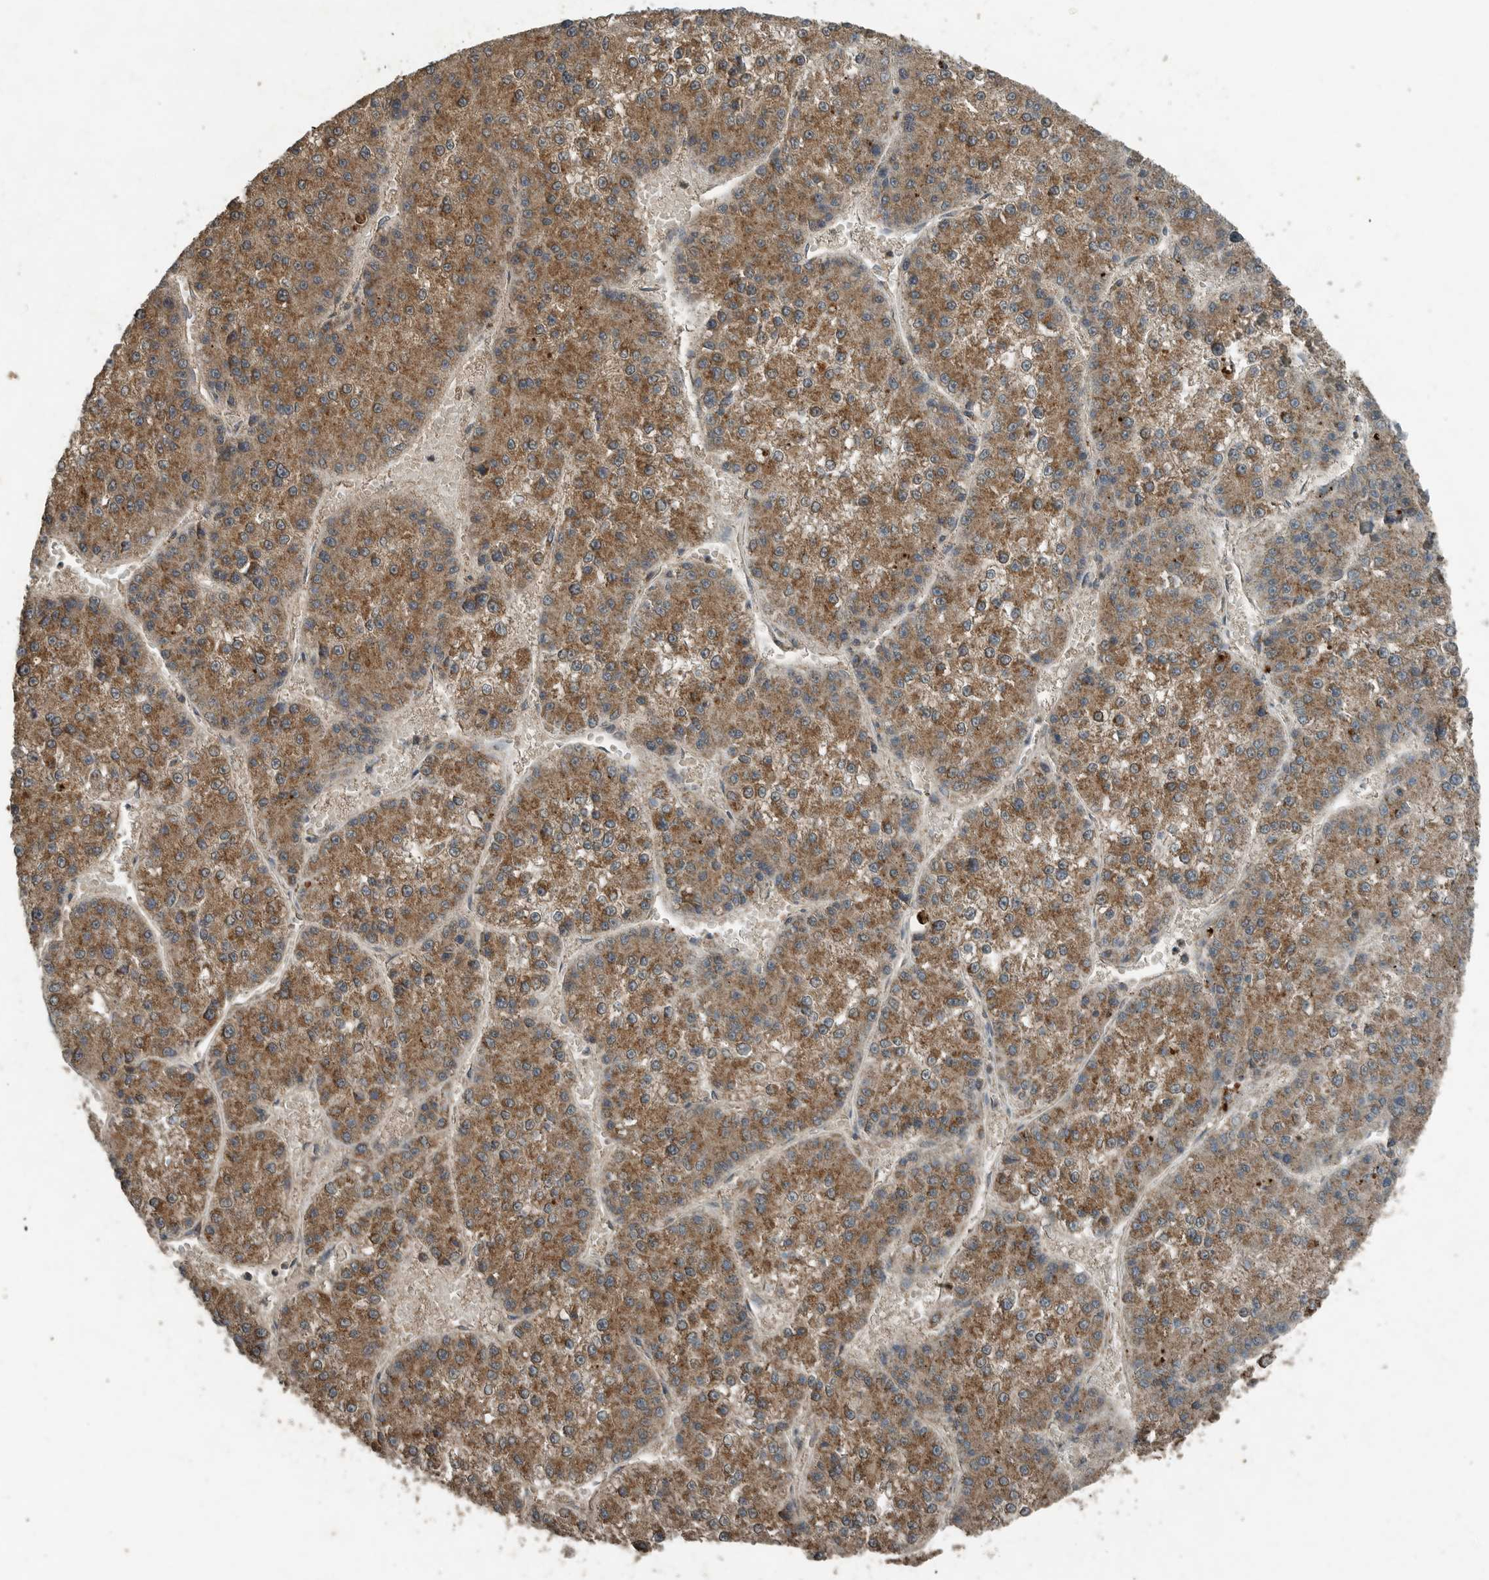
{"staining": {"intensity": "moderate", "quantity": ">75%", "location": "cytoplasmic/membranous"}, "tissue": "liver cancer", "cell_type": "Tumor cells", "image_type": "cancer", "snomed": [{"axis": "morphology", "description": "Carcinoma, Hepatocellular, NOS"}, {"axis": "topography", "description": "Liver"}], "caption": "This micrograph shows immunohistochemistry (IHC) staining of hepatocellular carcinoma (liver), with medium moderate cytoplasmic/membranous positivity in about >75% of tumor cells.", "gene": "IL6ST", "patient": {"sex": "female", "age": 73}}